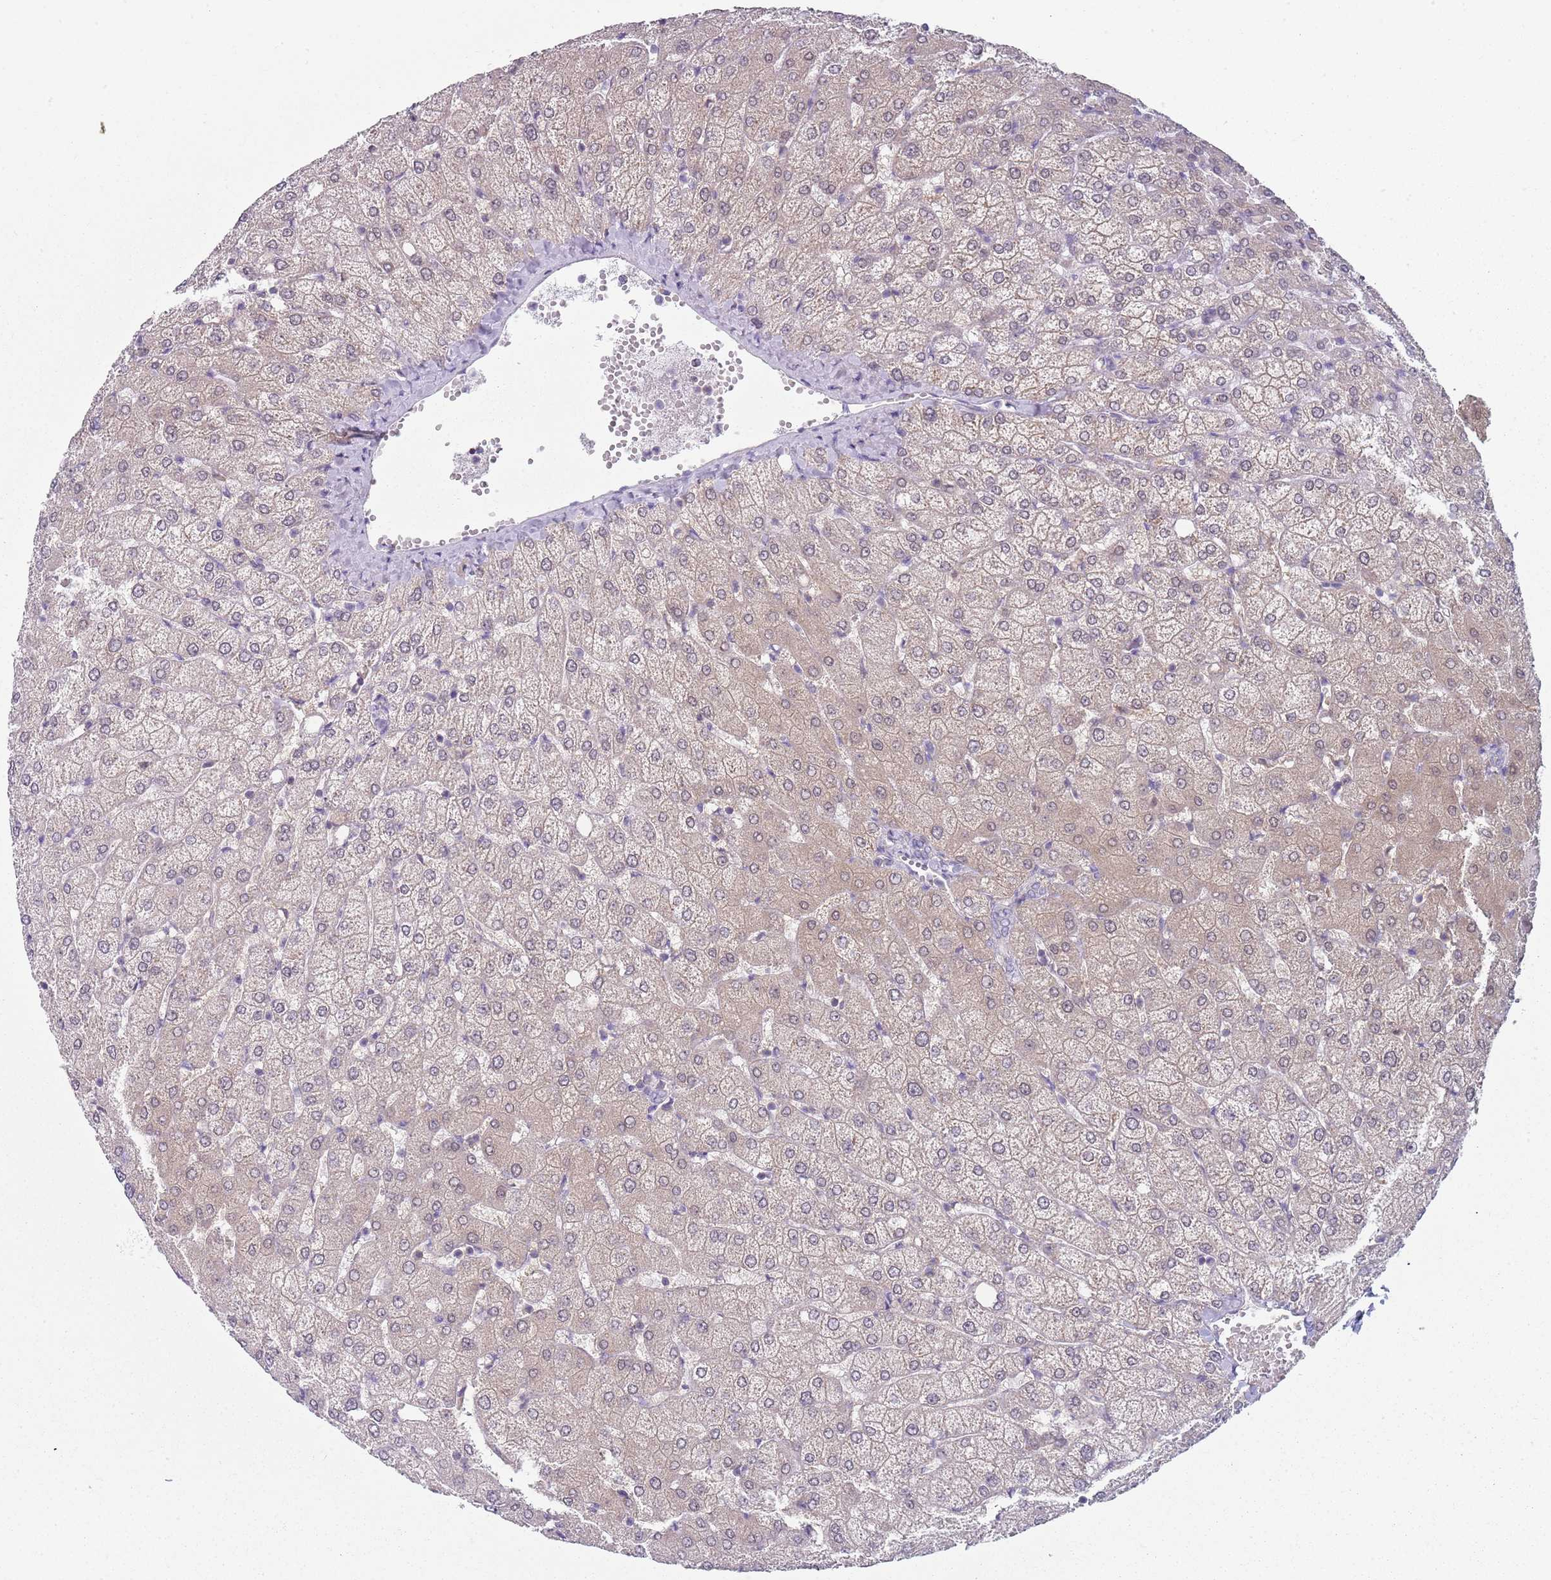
{"staining": {"intensity": "negative", "quantity": "none", "location": "none"}, "tissue": "liver", "cell_type": "Cholangiocytes", "image_type": "normal", "snomed": [{"axis": "morphology", "description": "Normal tissue, NOS"}, {"axis": "topography", "description": "Liver"}], "caption": "IHC of benign human liver exhibits no expression in cholangiocytes.", "gene": "SLC26A6", "patient": {"sex": "female", "age": 54}}